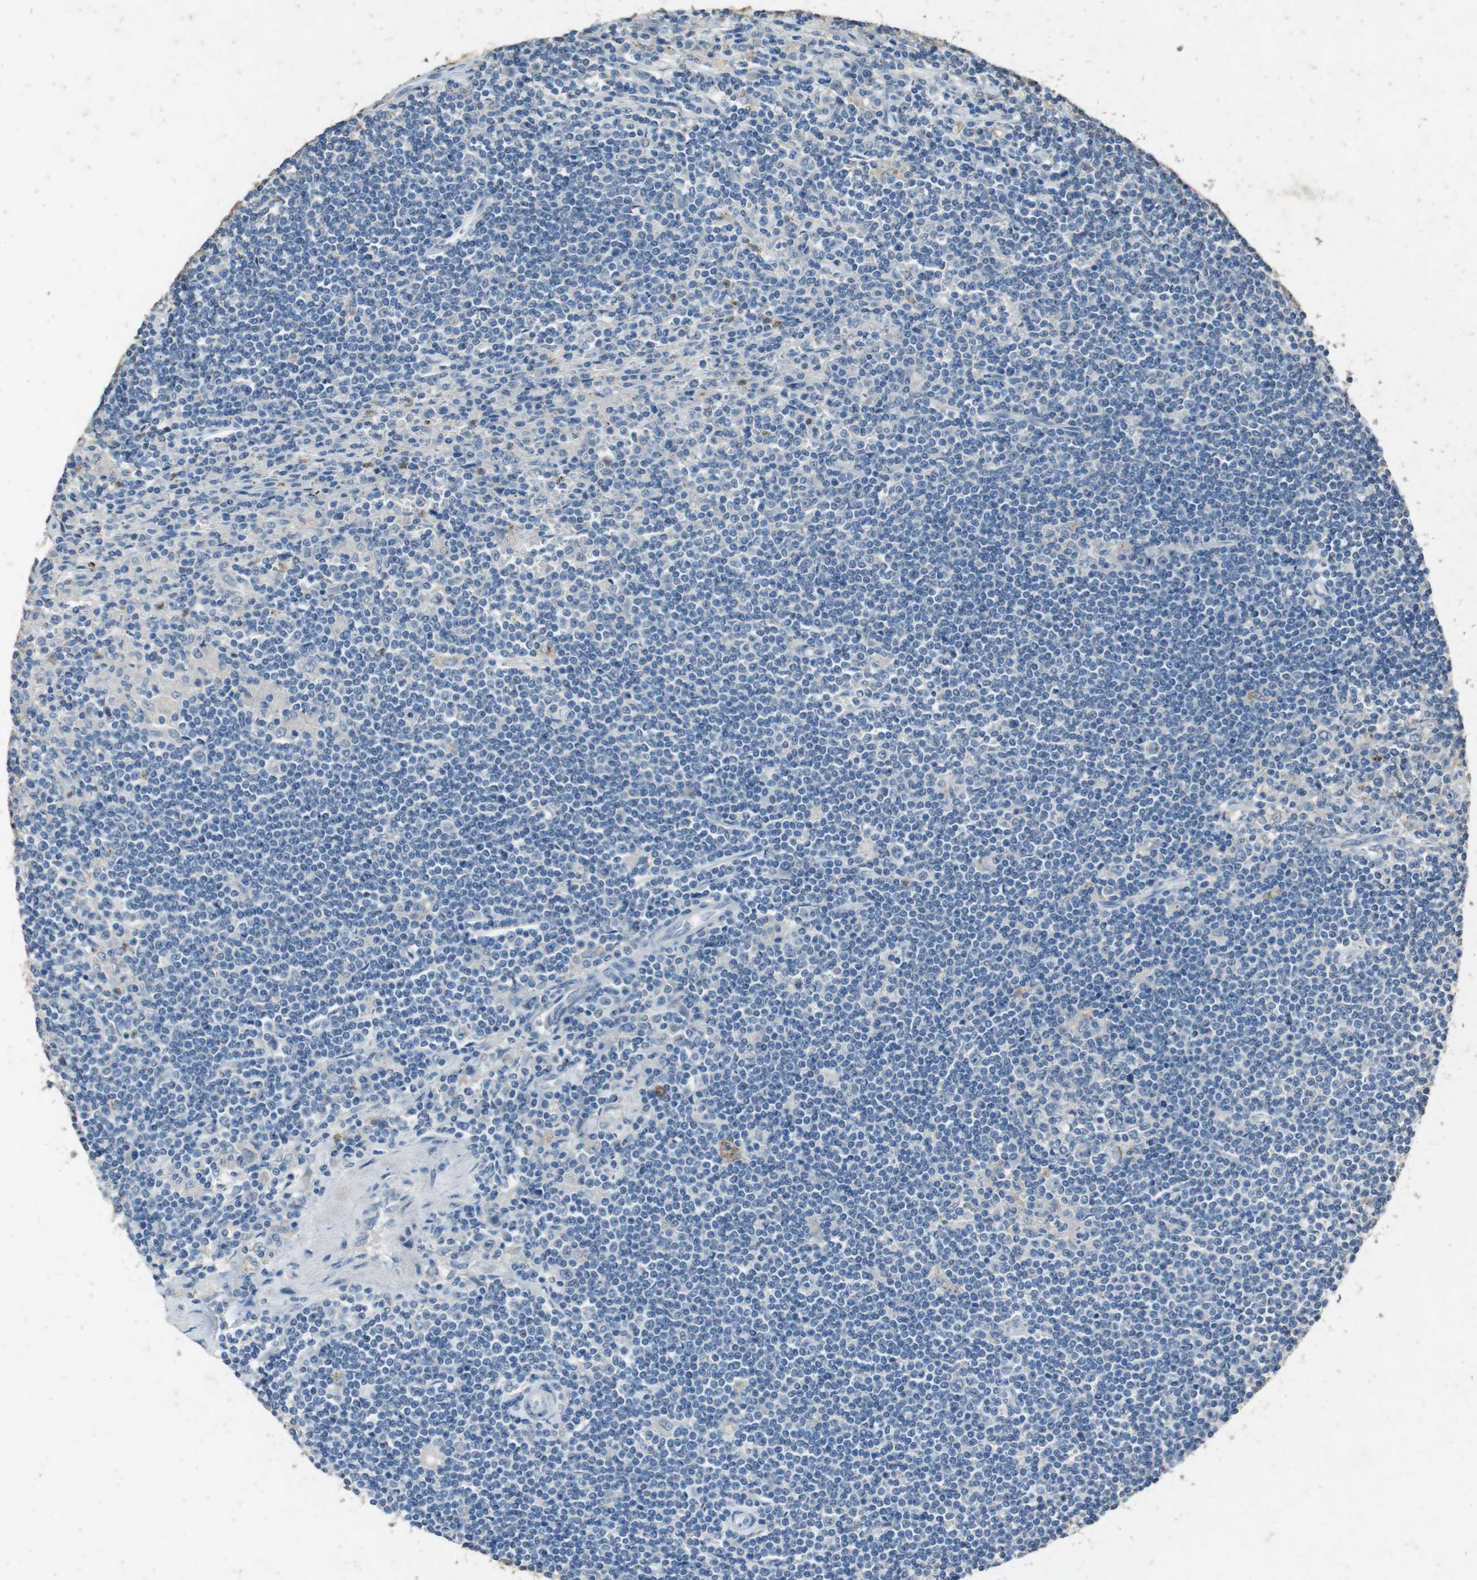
{"staining": {"intensity": "negative", "quantity": "none", "location": "none"}, "tissue": "lymphoma", "cell_type": "Tumor cells", "image_type": "cancer", "snomed": [{"axis": "morphology", "description": "Malignant lymphoma, non-Hodgkin's type, Low grade"}, {"axis": "topography", "description": "Spleen"}], "caption": "Low-grade malignant lymphoma, non-Hodgkin's type was stained to show a protein in brown. There is no significant expression in tumor cells.", "gene": "STBD1", "patient": {"sex": "male", "age": 76}}